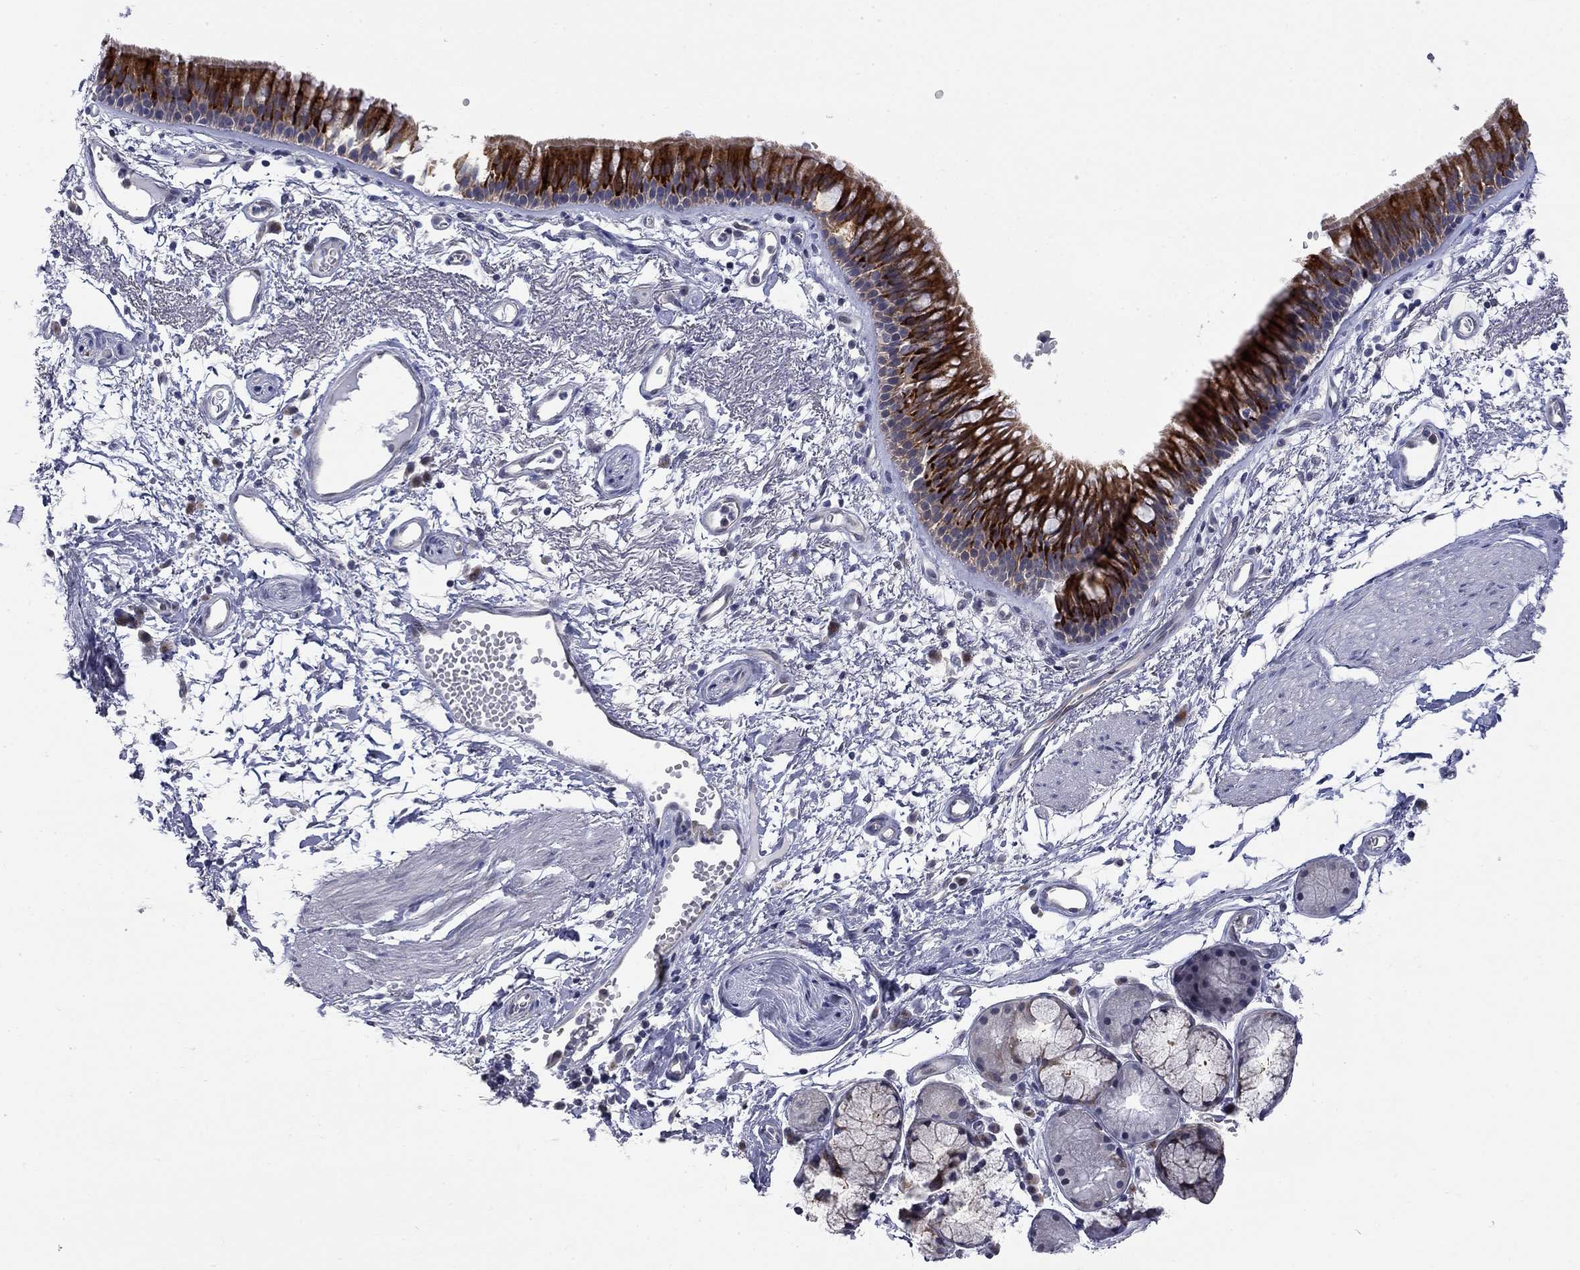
{"staining": {"intensity": "strong", "quantity": ">75%", "location": "cytoplasmic/membranous"}, "tissue": "bronchus", "cell_type": "Respiratory epithelial cells", "image_type": "normal", "snomed": [{"axis": "morphology", "description": "Normal tissue, NOS"}, {"axis": "topography", "description": "Cartilage tissue"}, {"axis": "topography", "description": "Bronchus"}], "caption": "This is a micrograph of immunohistochemistry staining of benign bronchus, which shows strong staining in the cytoplasmic/membranous of respiratory epithelial cells.", "gene": "ENSG00000255639", "patient": {"sex": "male", "age": 66}}